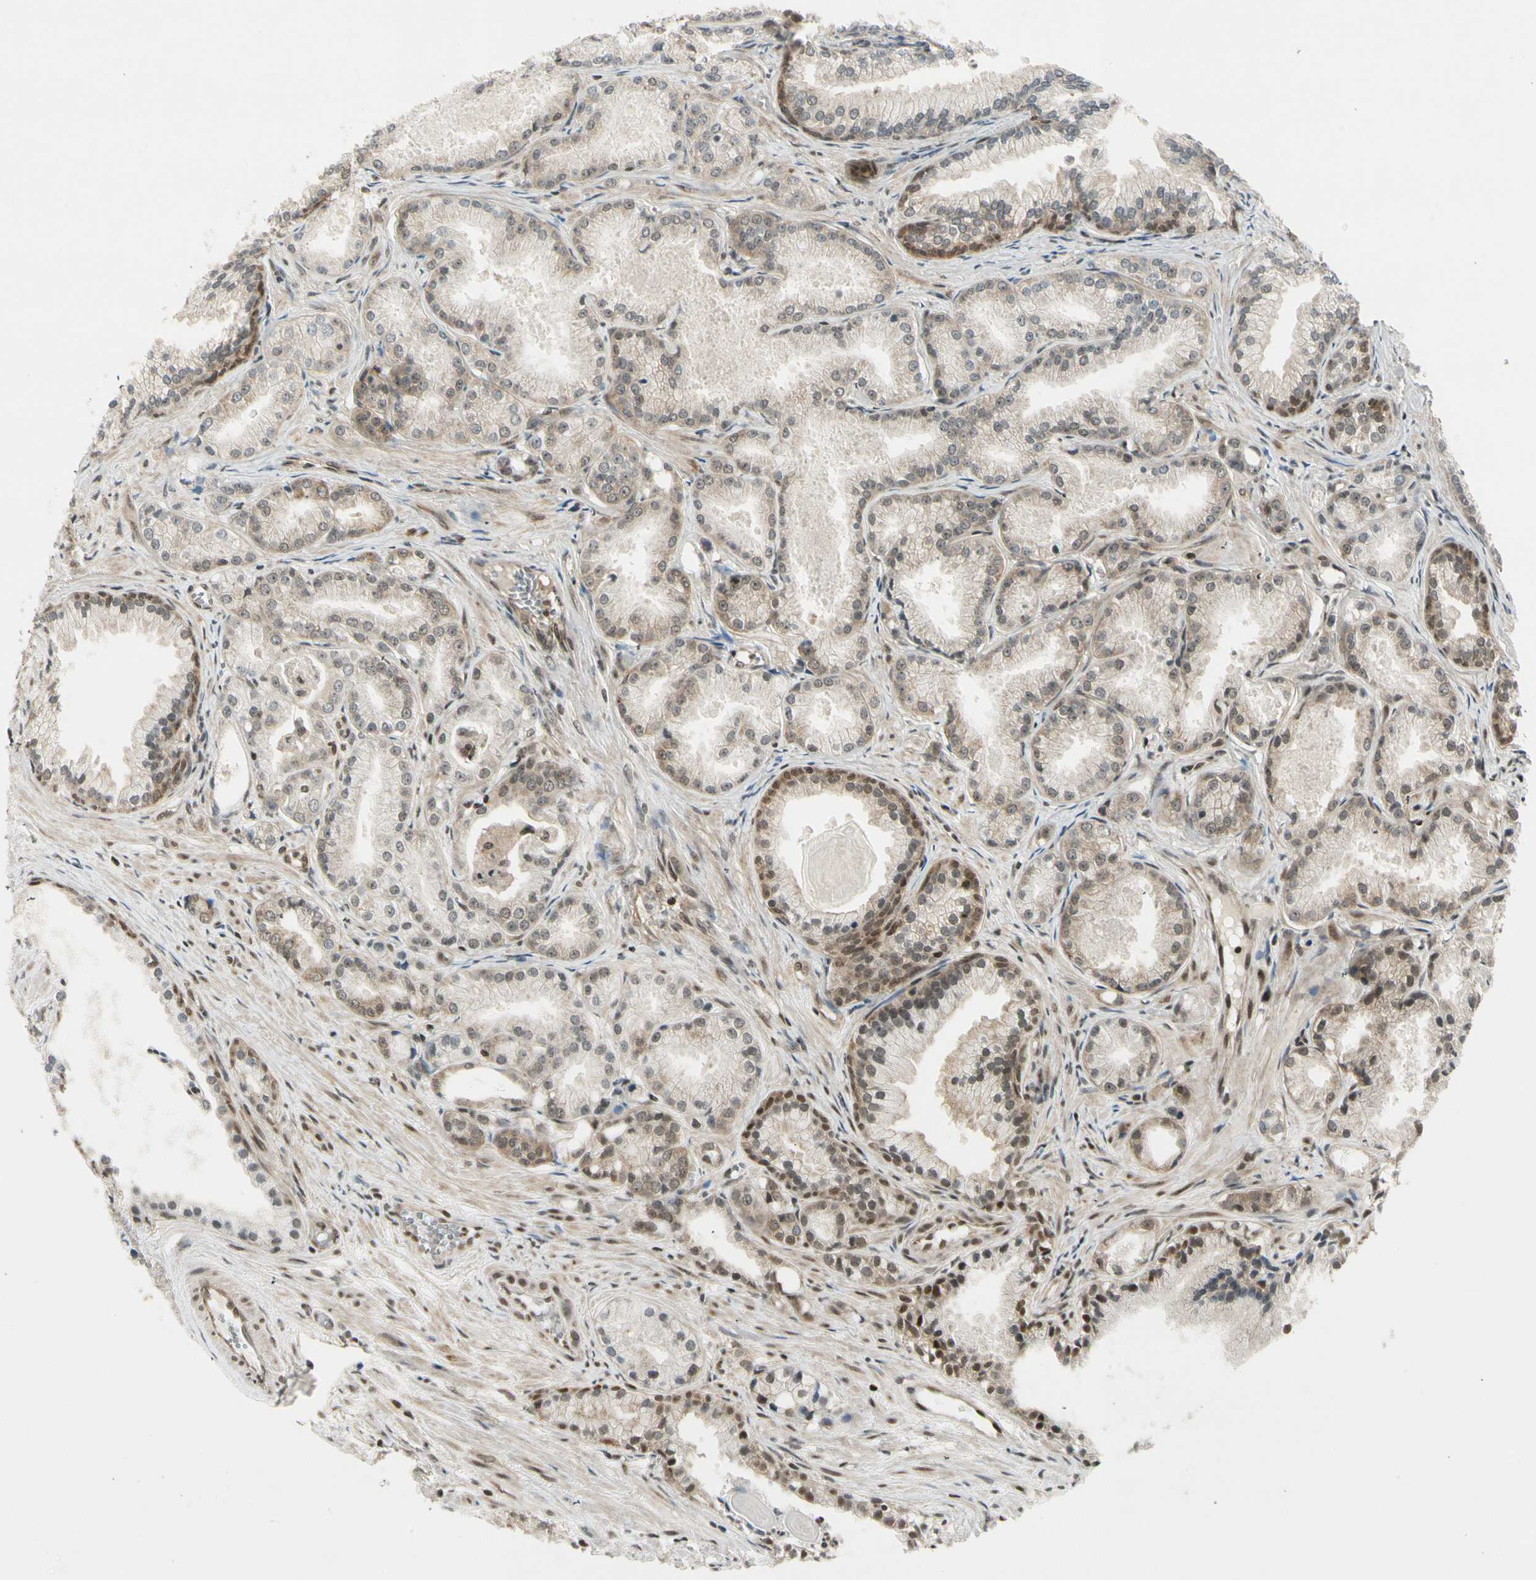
{"staining": {"intensity": "moderate", "quantity": "<25%", "location": "cytoplasmic/membranous,nuclear"}, "tissue": "prostate cancer", "cell_type": "Tumor cells", "image_type": "cancer", "snomed": [{"axis": "morphology", "description": "Adenocarcinoma, Low grade"}, {"axis": "topography", "description": "Prostate"}], "caption": "A brown stain highlights moderate cytoplasmic/membranous and nuclear staining of a protein in human prostate cancer (adenocarcinoma (low-grade)) tumor cells.", "gene": "SMN2", "patient": {"sex": "male", "age": 72}}